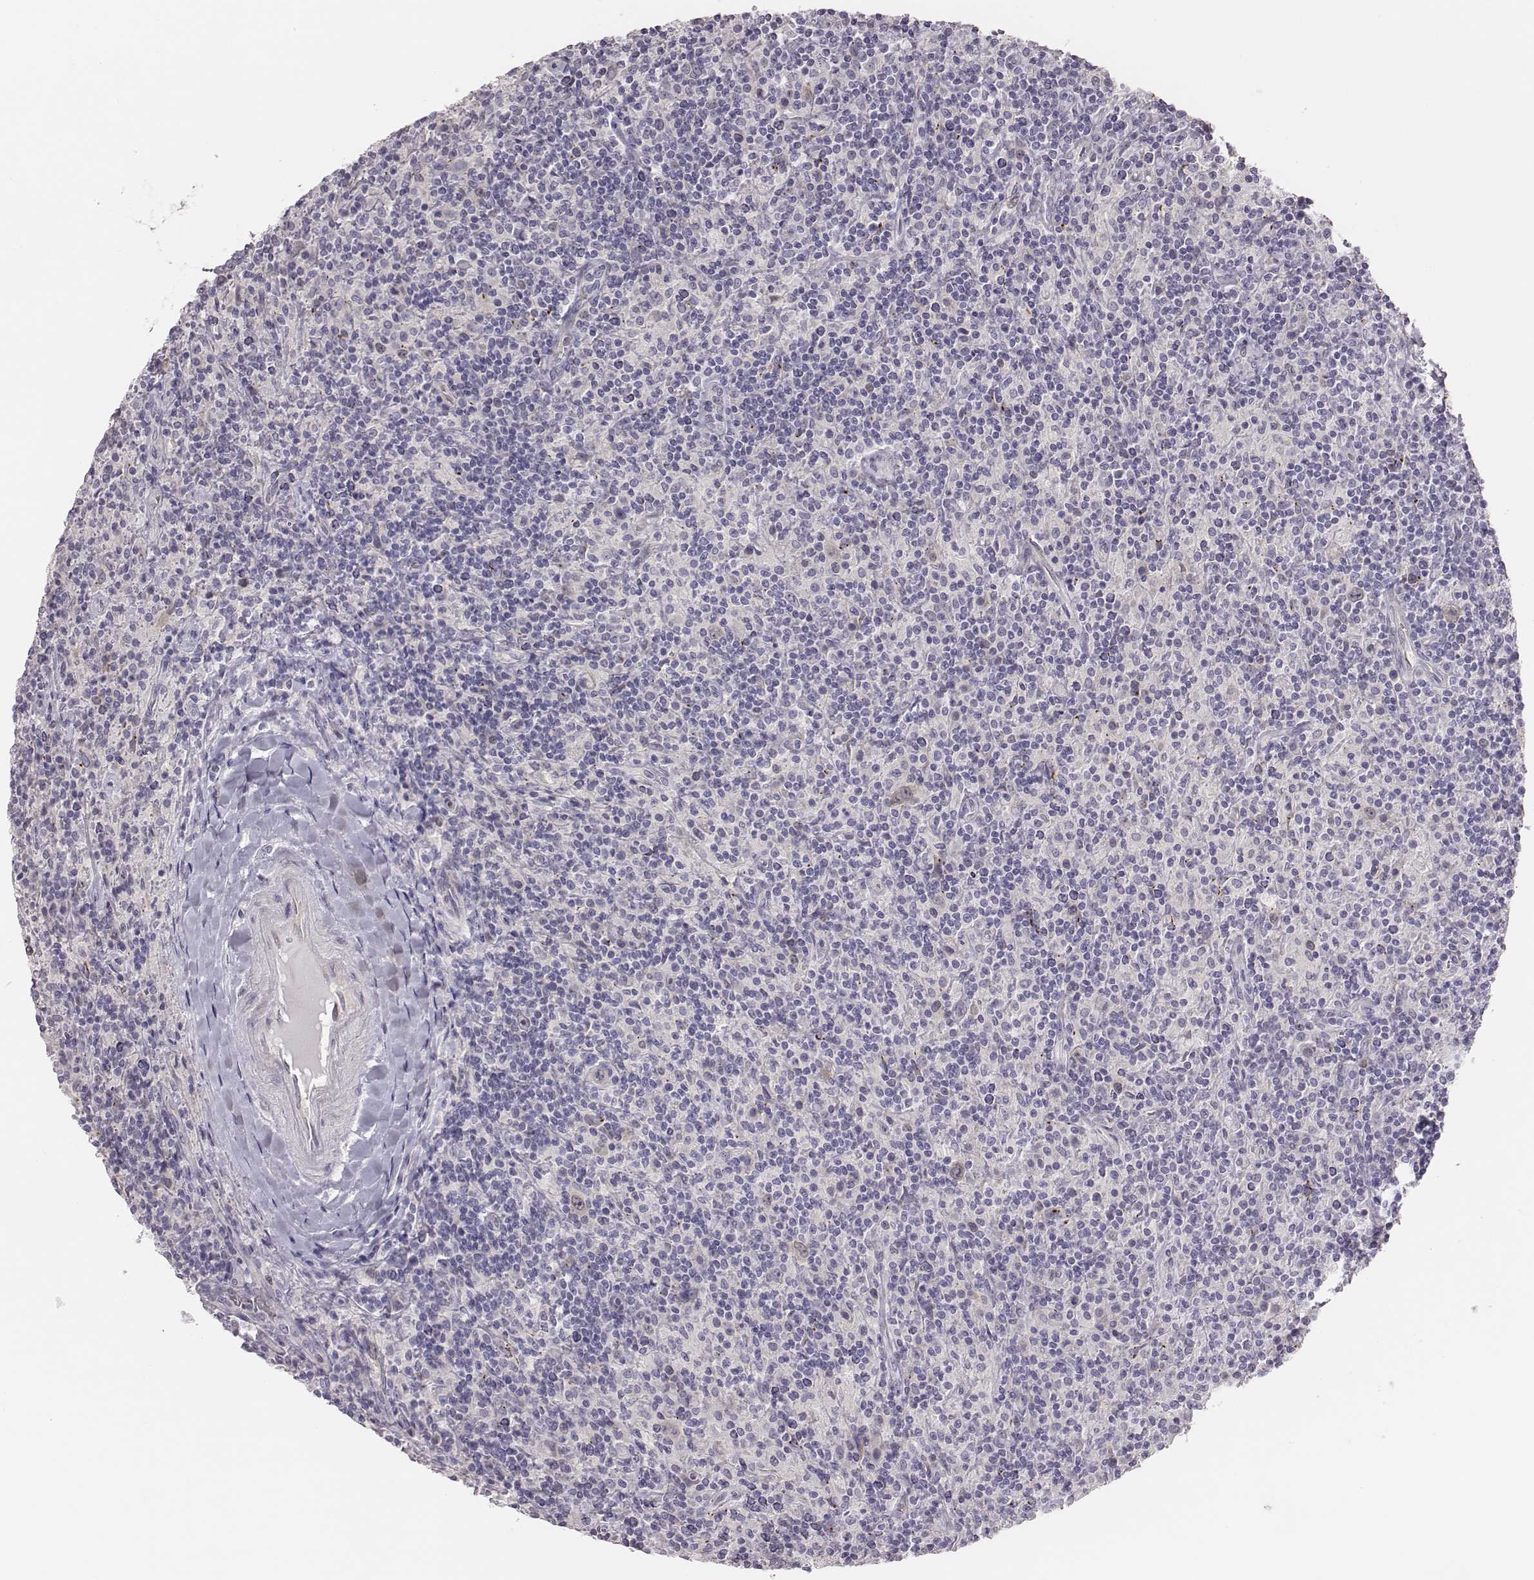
{"staining": {"intensity": "weak", "quantity": ">75%", "location": "nuclear"}, "tissue": "lymphoma", "cell_type": "Tumor cells", "image_type": "cancer", "snomed": [{"axis": "morphology", "description": "Hodgkin's disease, NOS"}, {"axis": "topography", "description": "Lymph node"}], "caption": "Immunohistochemical staining of human Hodgkin's disease shows low levels of weak nuclear protein positivity in about >75% of tumor cells.", "gene": "PBK", "patient": {"sex": "male", "age": 70}}